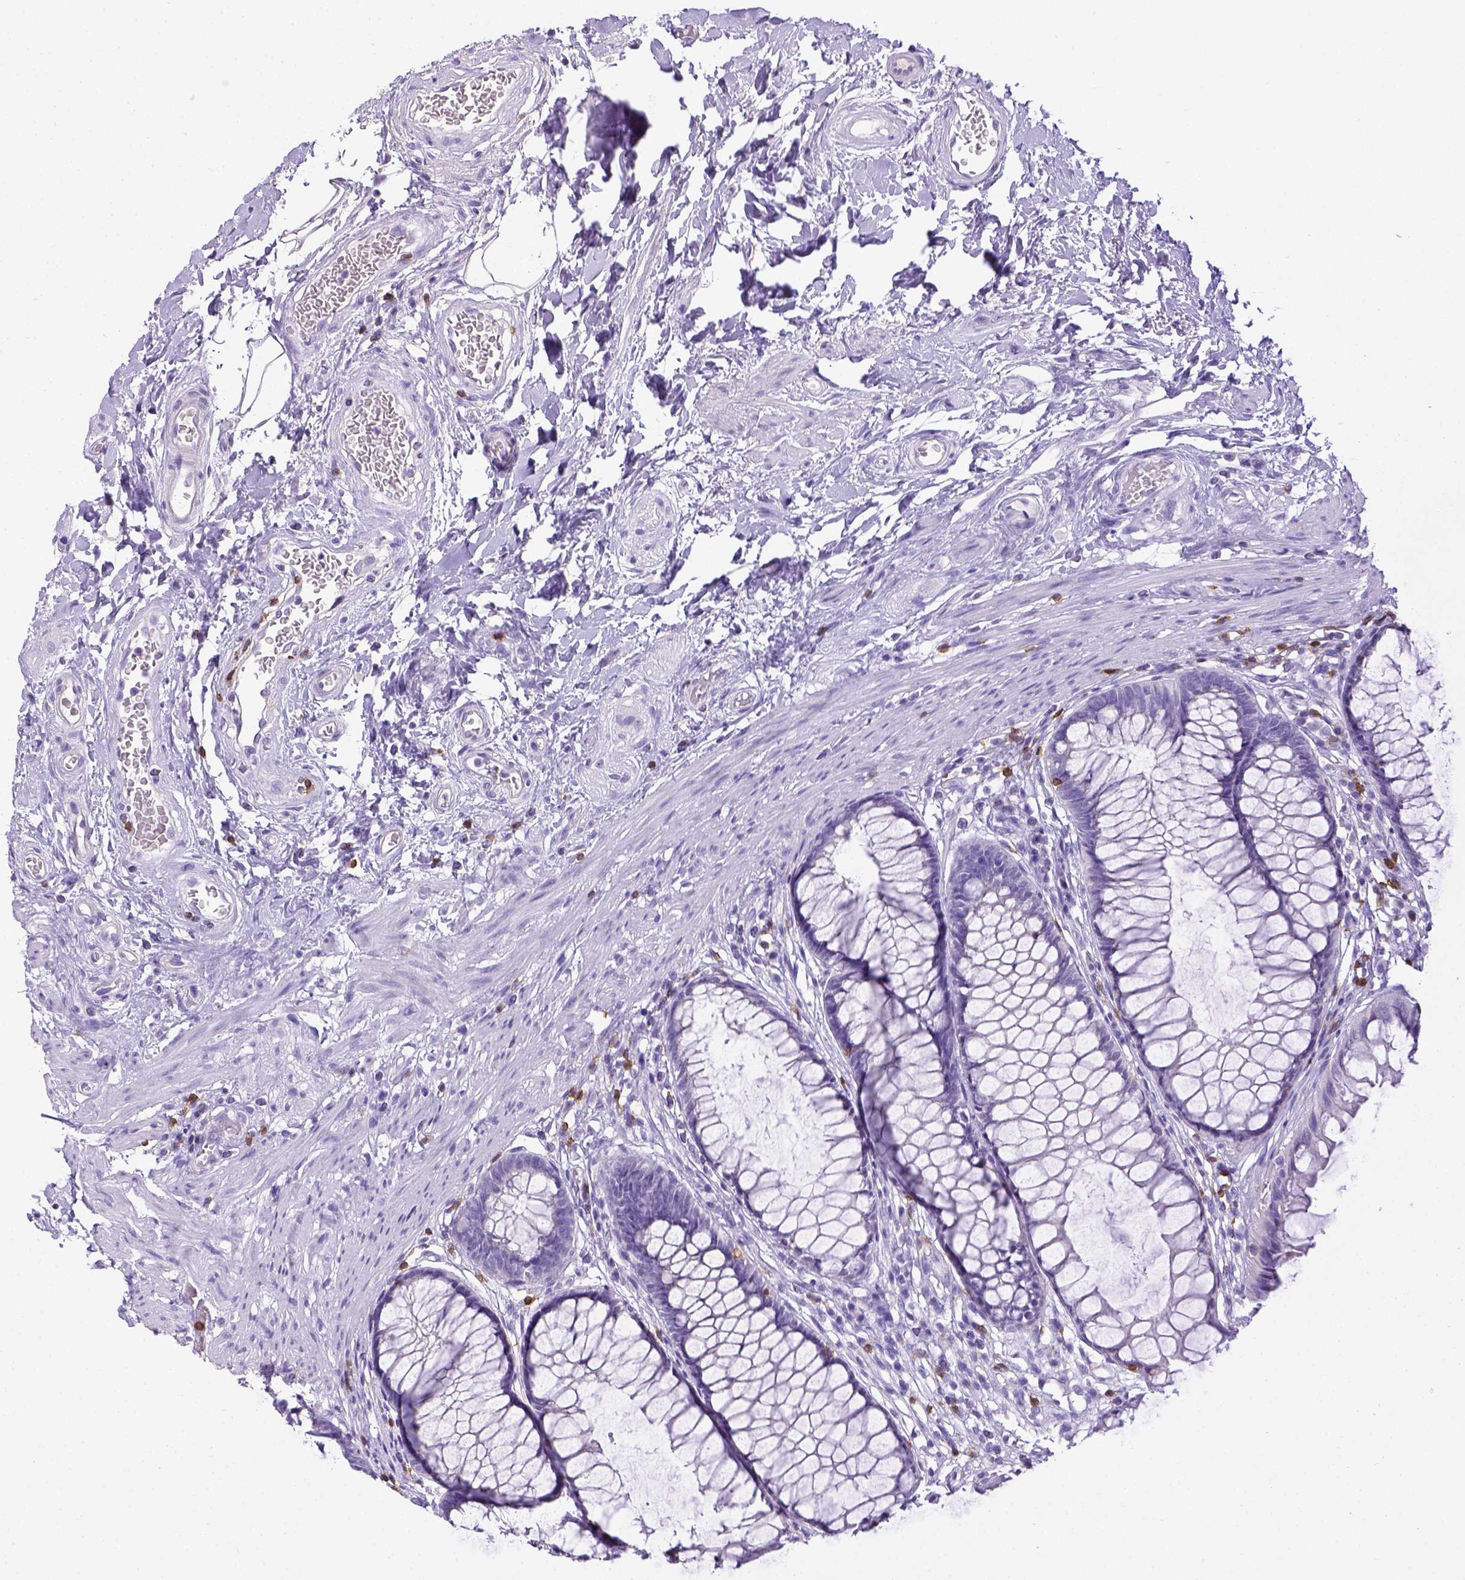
{"staining": {"intensity": "negative", "quantity": "none", "location": "none"}, "tissue": "rectum", "cell_type": "Glandular cells", "image_type": "normal", "snomed": [{"axis": "morphology", "description": "Normal tissue, NOS"}, {"axis": "topography", "description": "Smooth muscle"}, {"axis": "topography", "description": "Rectum"}], "caption": "High magnification brightfield microscopy of benign rectum stained with DAB (brown) and counterstained with hematoxylin (blue): glandular cells show no significant staining. (Immunohistochemistry (ihc), brightfield microscopy, high magnification).", "gene": "CD3E", "patient": {"sex": "male", "age": 53}}